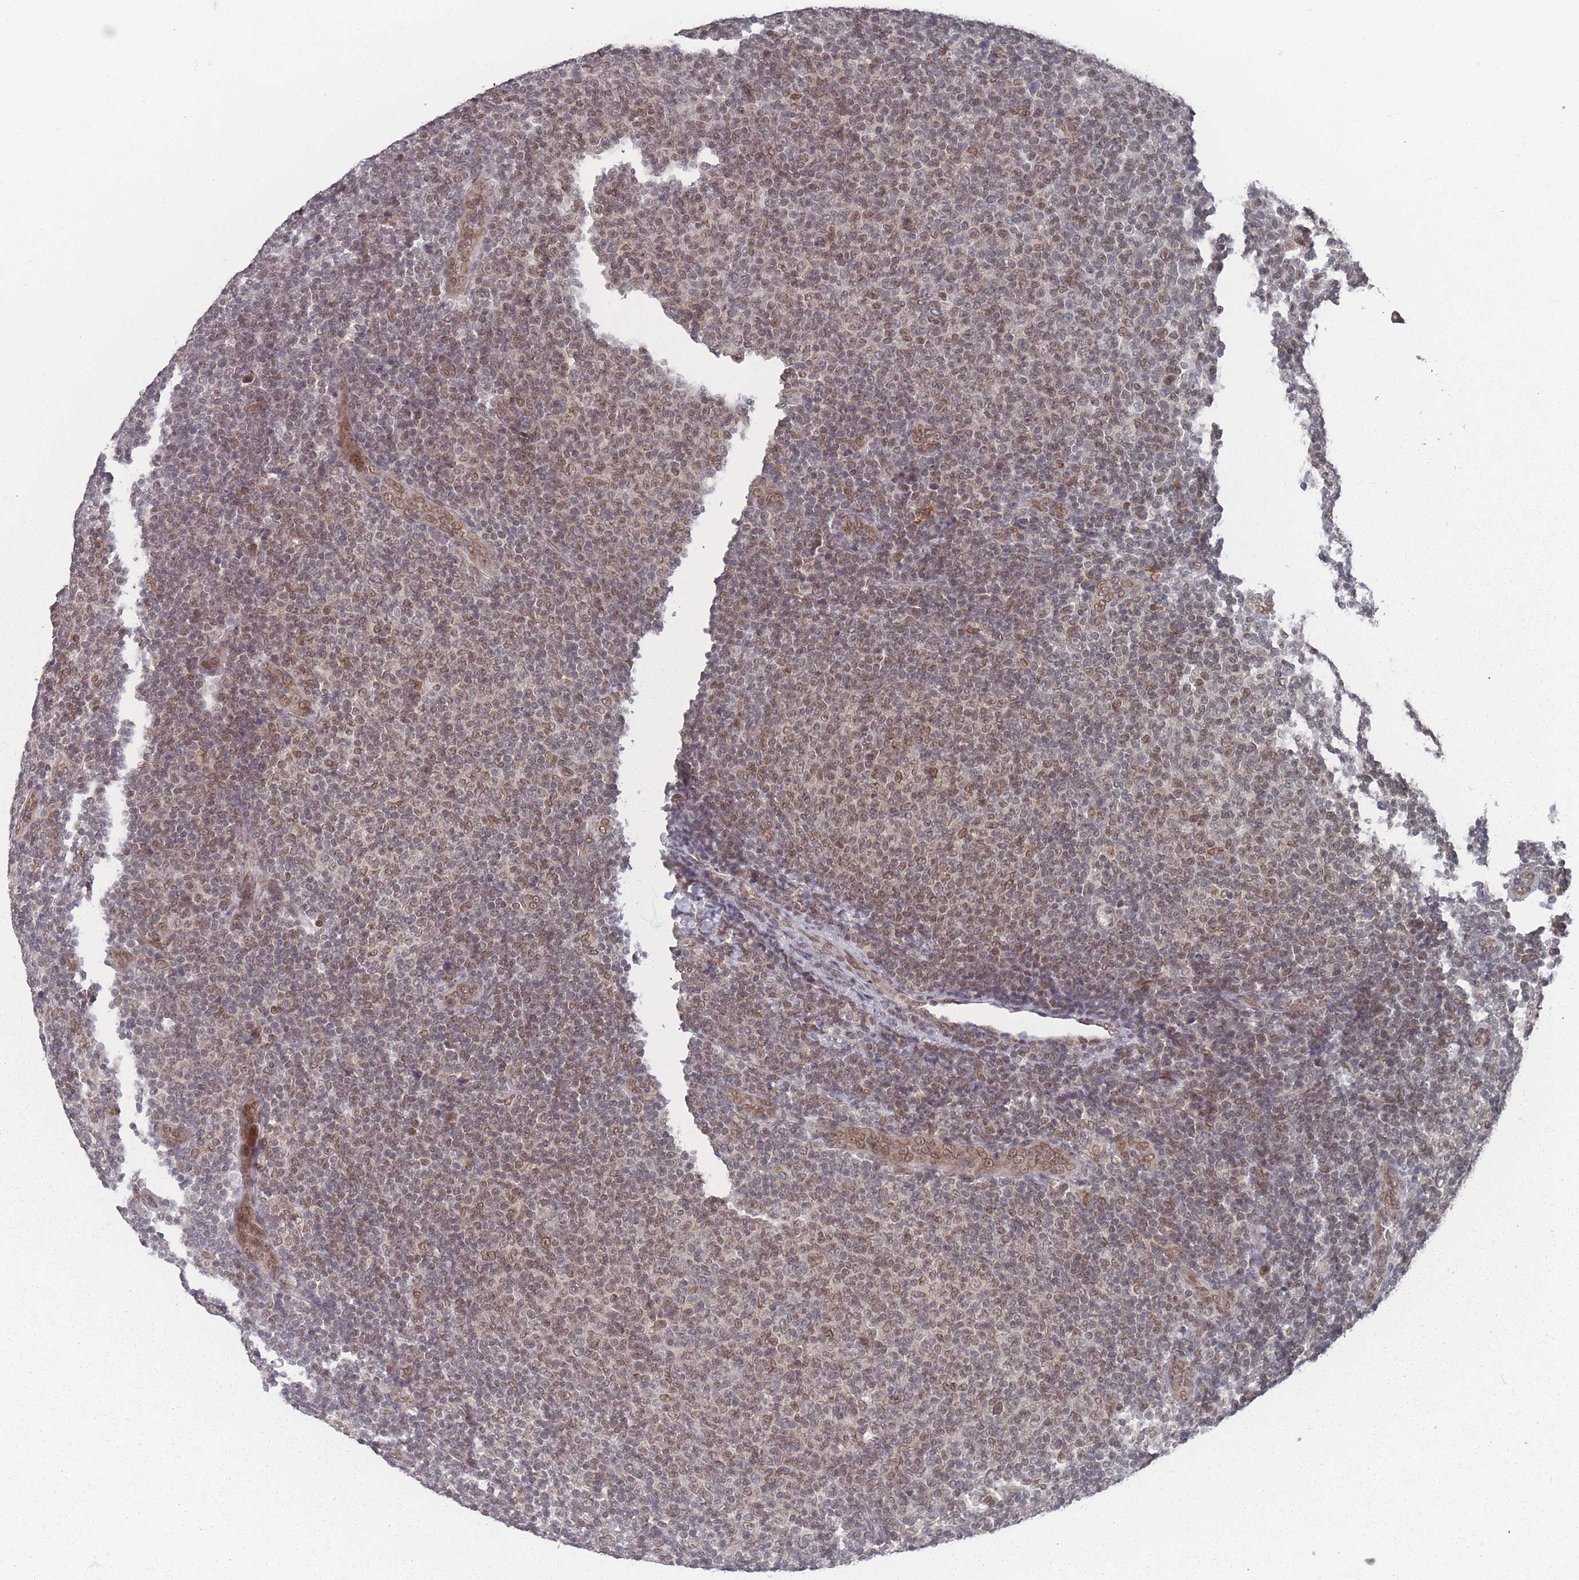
{"staining": {"intensity": "moderate", "quantity": ">75%", "location": "nuclear"}, "tissue": "lymphoma", "cell_type": "Tumor cells", "image_type": "cancer", "snomed": [{"axis": "morphology", "description": "Malignant lymphoma, non-Hodgkin's type, Low grade"}, {"axis": "topography", "description": "Lymph node"}], "caption": "High-magnification brightfield microscopy of lymphoma stained with DAB (brown) and counterstained with hematoxylin (blue). tumor cells exhibit moderate nuclear positivity is appreciated in about>75% of cells.", "gene": "TBC1D25", "patient": {"sex": "male", "age": 66}}